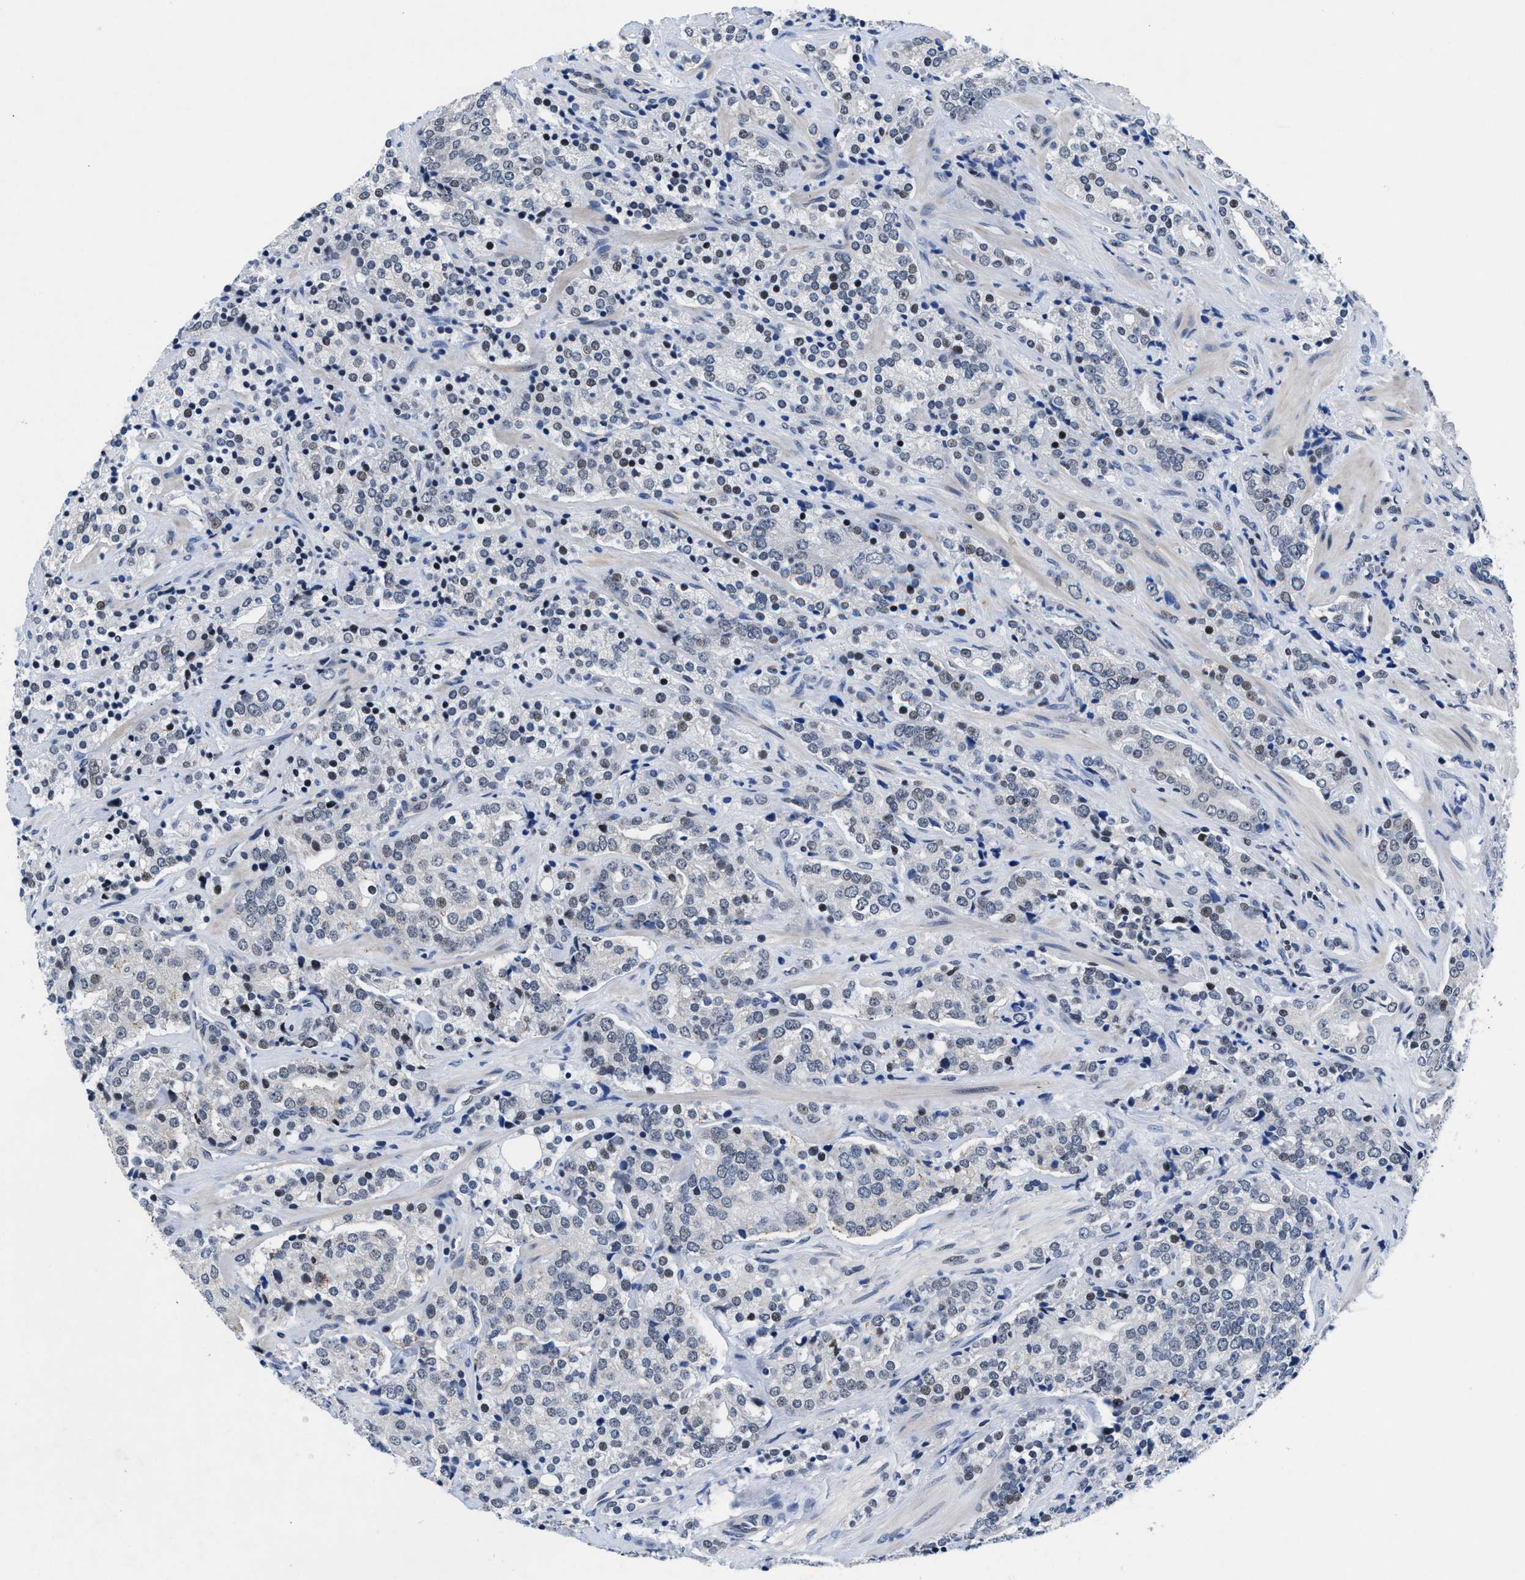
{"staining": {"intensity": "weak", "quantity": "<25%", "location": "nuclear"}, "tissue": "prostate cancer", "cell_type": "Tumor cells", "image_type": "cancer", "snomed": [{"axis": "morphology", "description": "Adenocarcinoma, High grade"}, {"axis": "topography", "description": "Prostate"}], "caption": "High power microscopy micrograph of an IHC micrograph of prostate cancer (high-grade adenocarcinoma), revealing no significant expression in tumor cells. (Brightfield microscopy of DAB (3,3'-diaminobenzidine) IHC at high magnification).", "gene": "WDR81", "patient": {"sex": "male", "age": 71}}